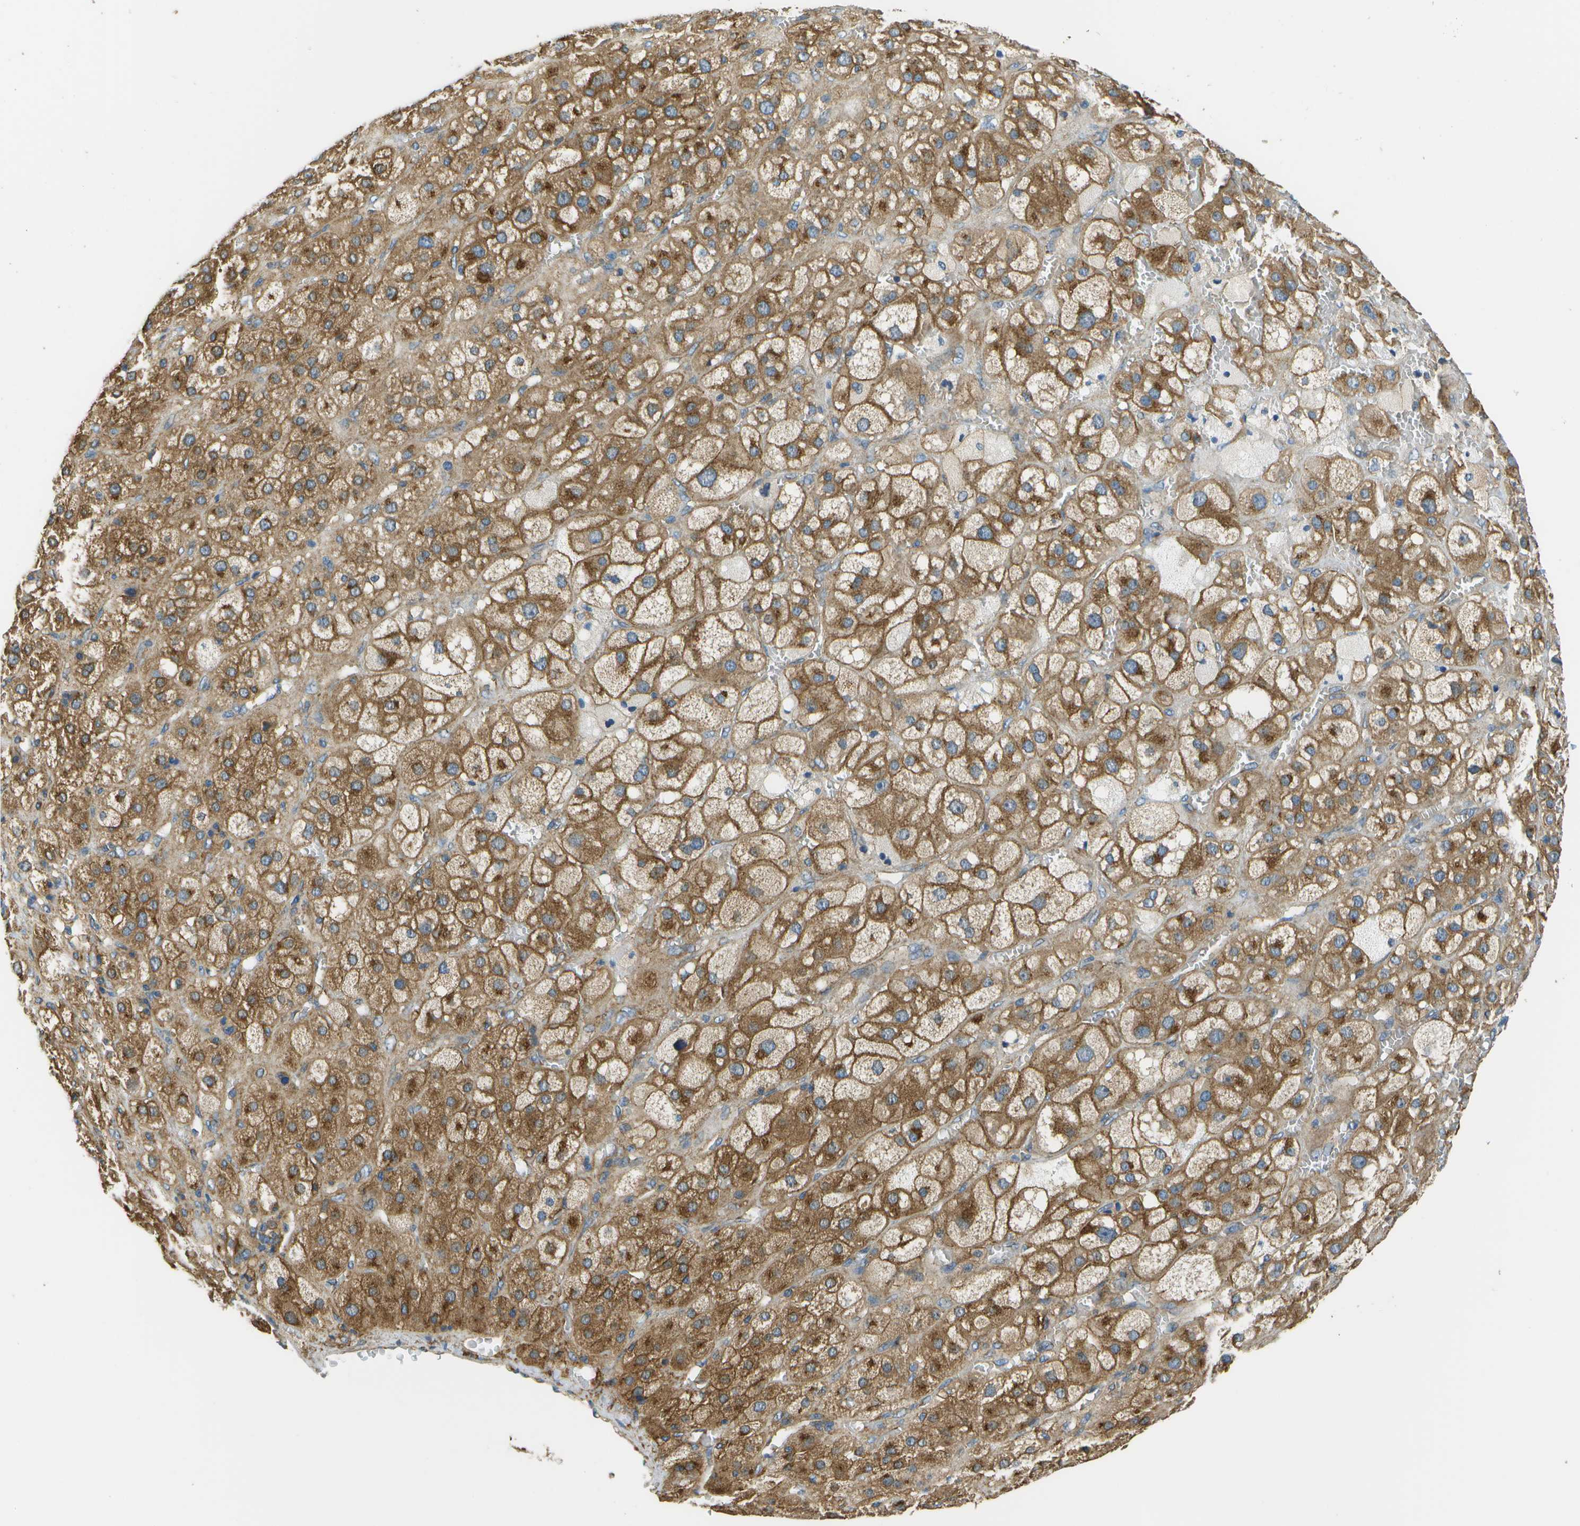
{"staining": {"intensity": "moderate", "quantity": ">75%", "location": "cytoplasmic/membranous"}, "tissue": "adrenal gland", "cell_type": "Glandular cells", "image_type": "normal", "snomed": [{"axis": "morphology", "description": "Normal tissue, NOS"}, {"axis": "topography", "description": "Adrenal gland"}], "caption": "An IHC photomicrograph of normal tissue is shown. Protein staining in brown labels moderate cytoplasmic/membranous positivity in adrenal gland within glandular cells.", "gene": "CLTC", "patient": {"sex": "female", "age": 47}}